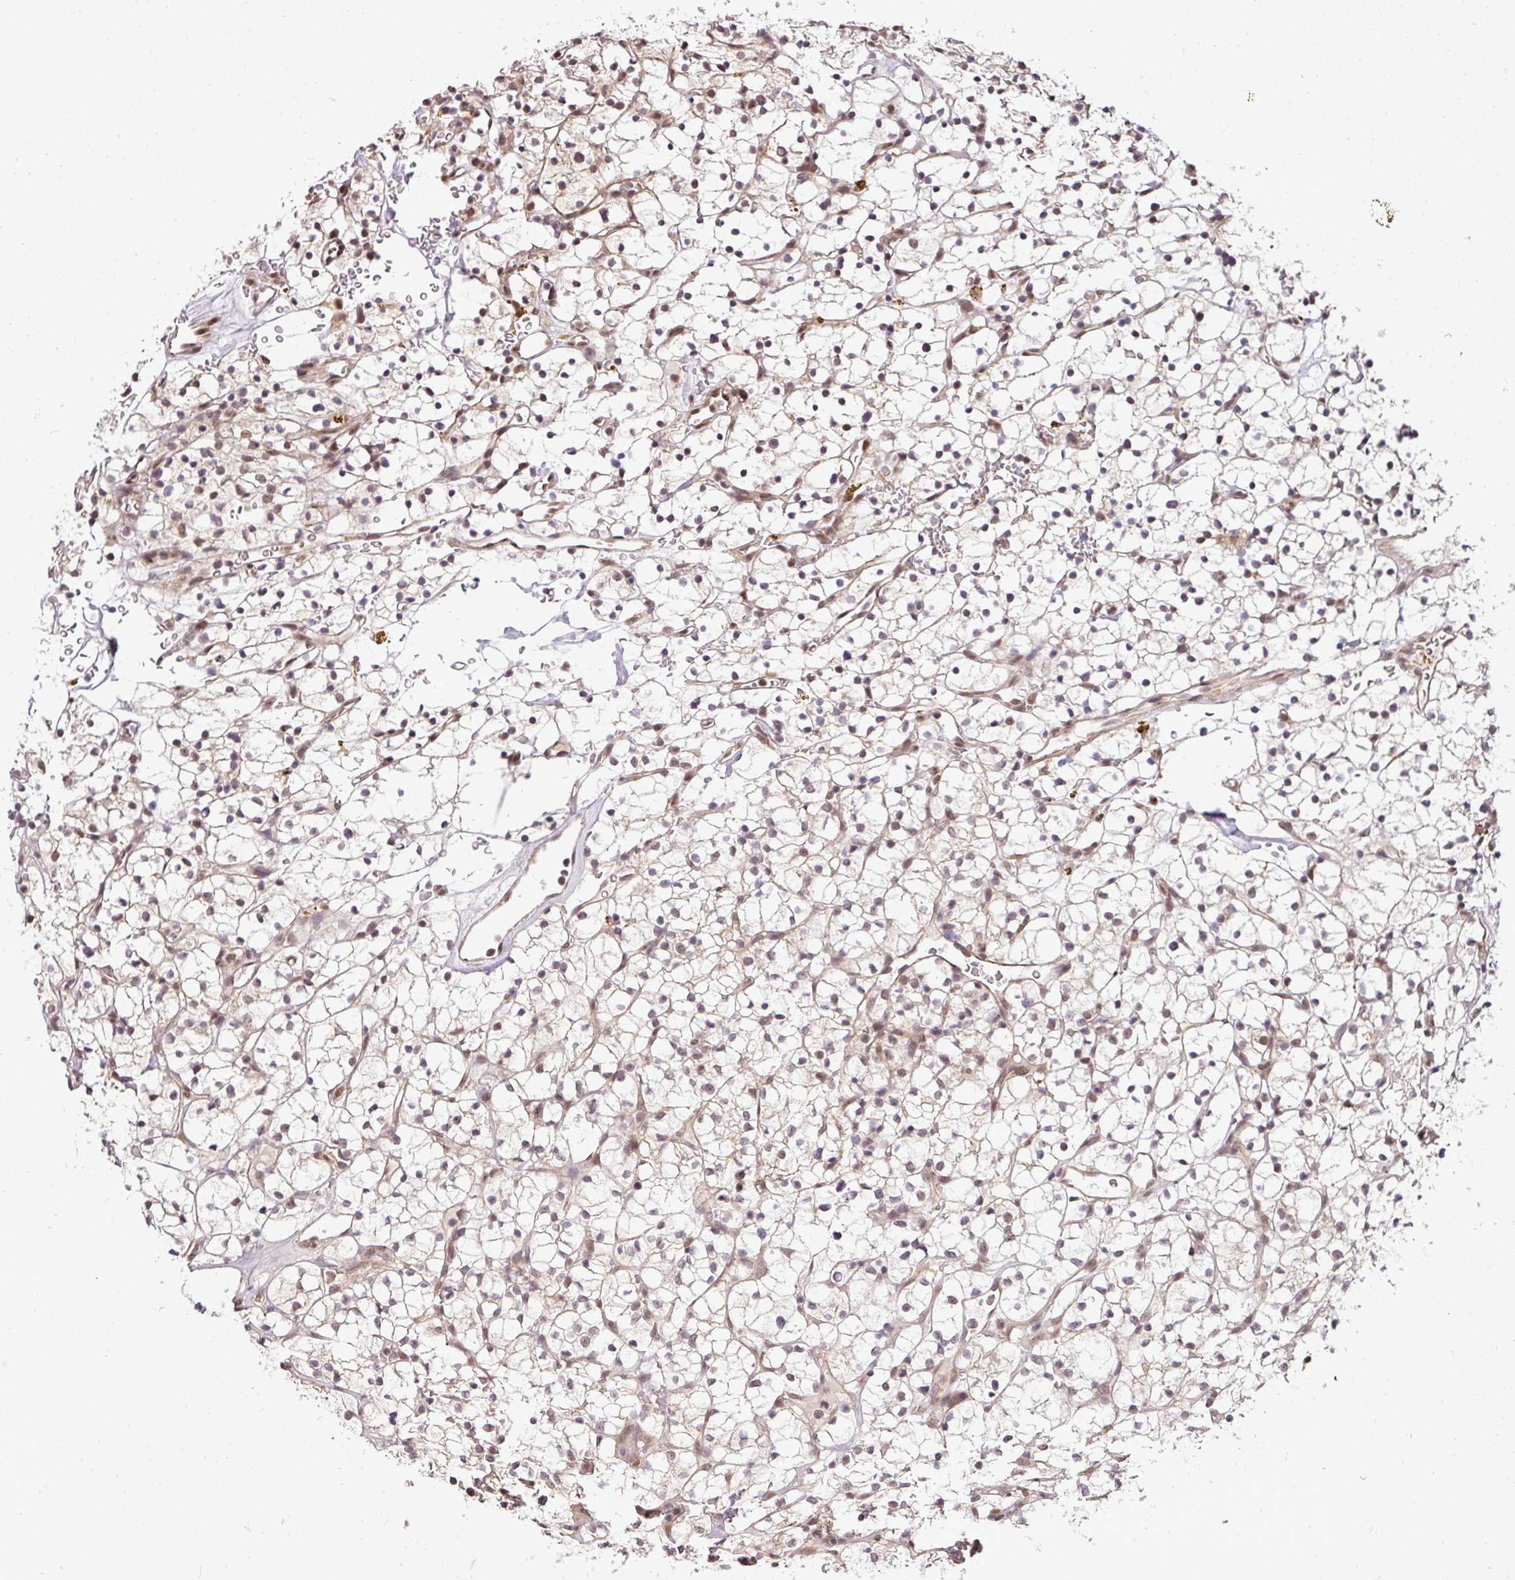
{"staining": {"intensity": "moderate", "quantity": "<25%", "location": "nuclear"}, "tissue": "renal cancer", "cell_type": "Tumor cells", "image_type": "cancer", "snomed": [{"axis": "morphology", "description": "Adenocarcinoma, NOS"}, {"axis": "topography", "description": "Kidney"}], "caption": "Immunohistochemical staining of human renal cancer demonstrates low levels of moderate nuclear protein staining in approximately <25% of tumor cells. The protein is stained brown, and the nuclei are stained in blue (DAB (3,3'-diaminobenzidine) IHC with brightfield microscopy, high magnification).", "gene": "C1orf226", "patient": {"sex": "female", "age": 64}}